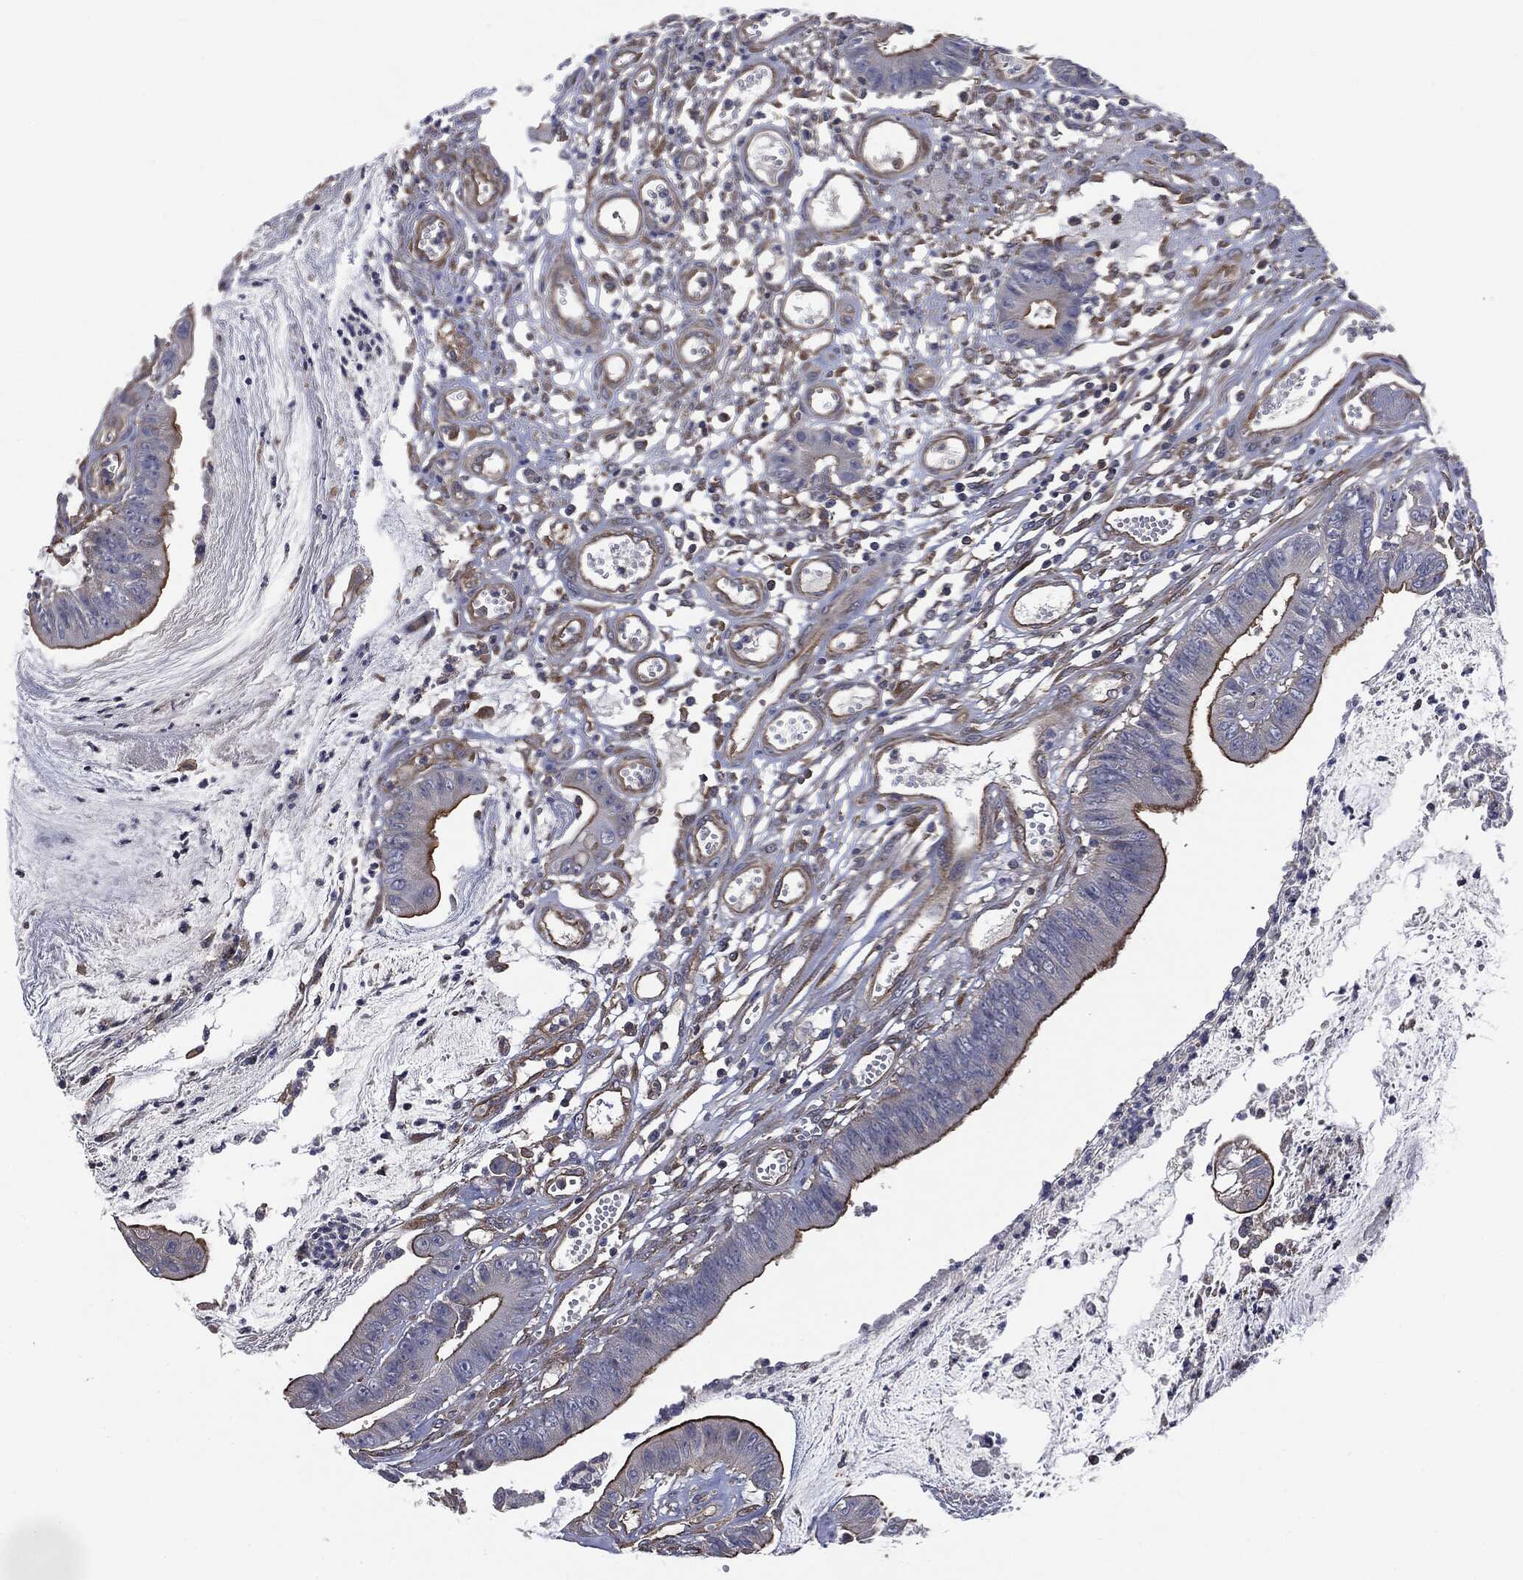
{"staining": {"intensity": "strong", "quantity": "25%-75%", "location": "cytoplasmic/membranous"}, "tissue": "colorectal cancer", "cell_type": "Tumor cells", "image_type": "cancer", "snomed": [{"axis": "morphology", "description": "Adenocarcinoma, NOS"}, {"axis": "topography", "description": "Colon"}], "caption": "Human colorectal cancer (adenocarcinoma) stained with a protein marker shows strong staining in tumor cells.", "gene": "EPS15L1", "patient": {"sex": "female", "age": 69}}